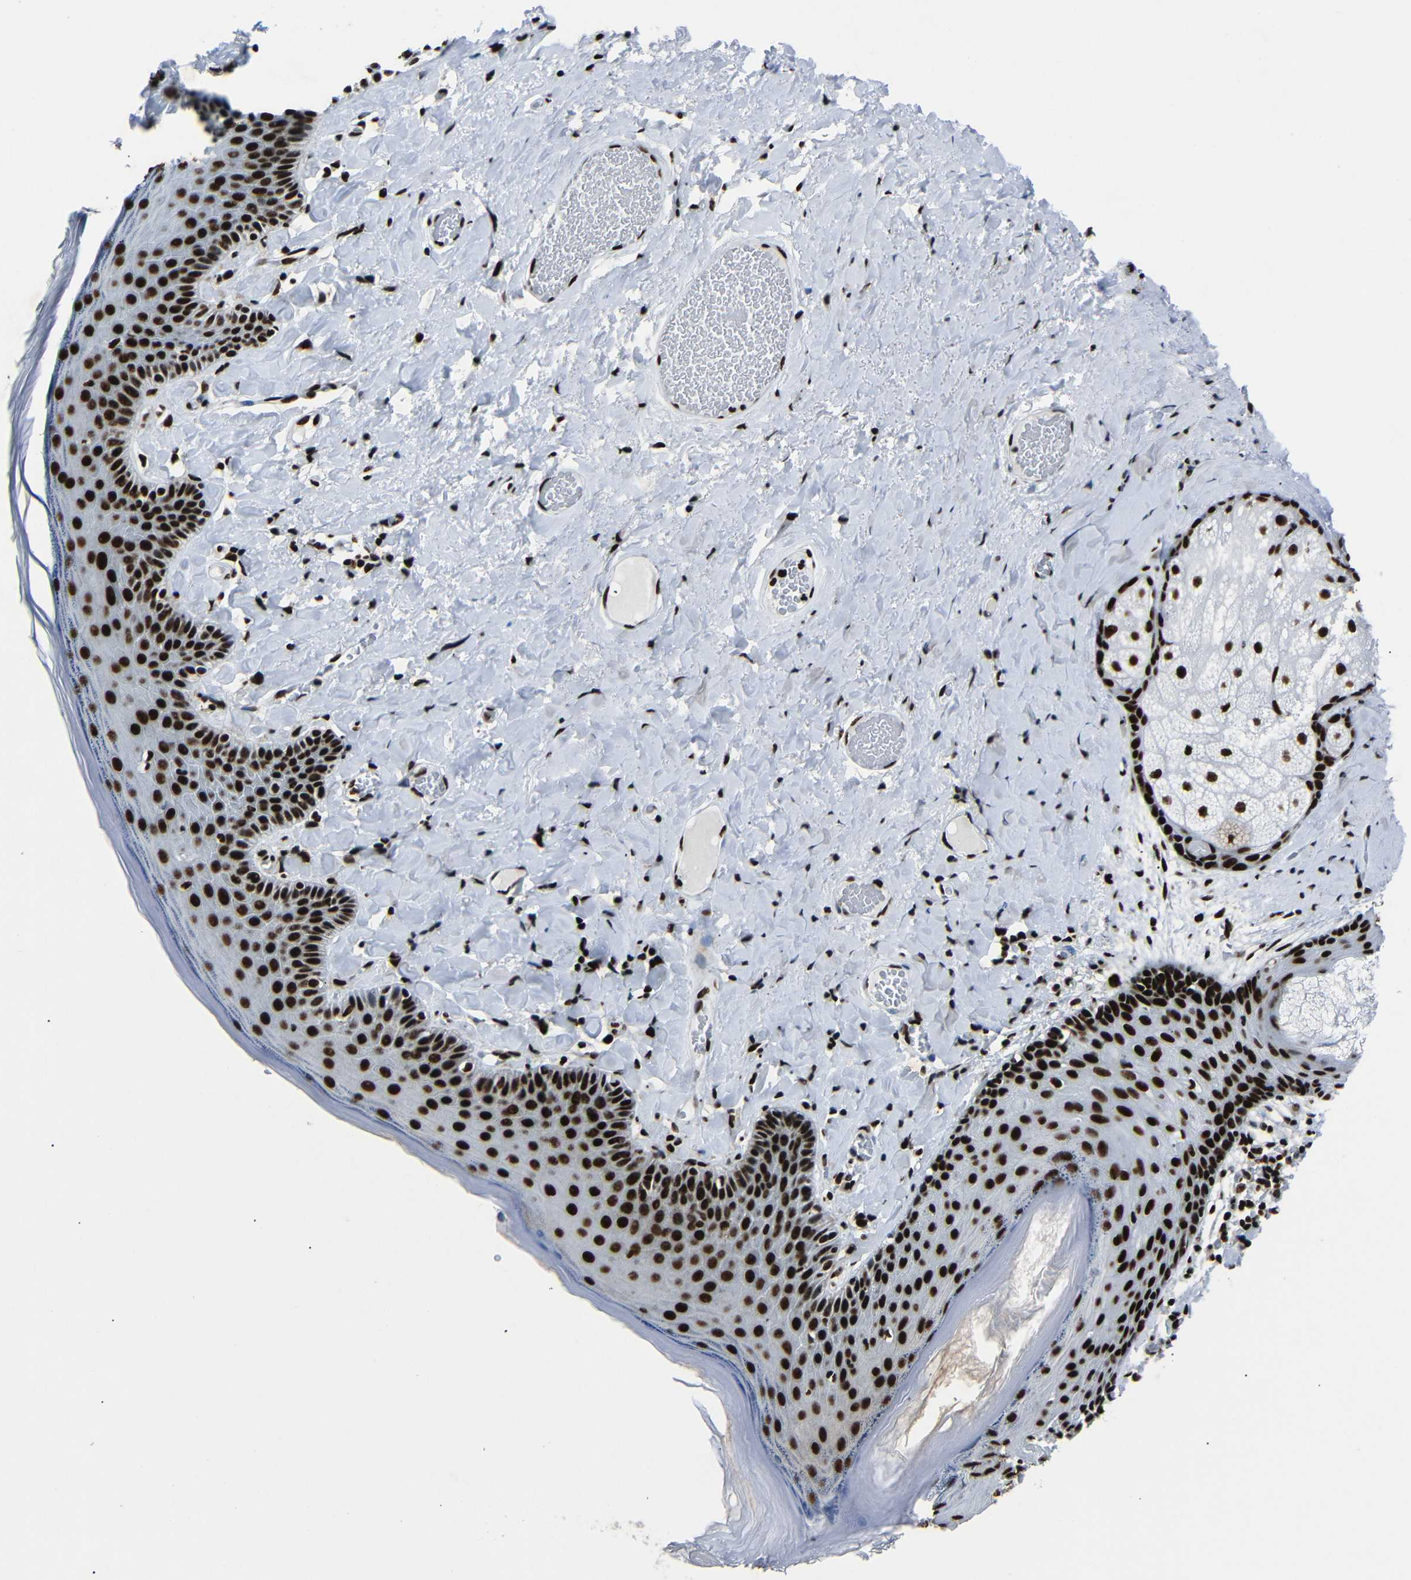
{"staining": {"intensity": "strong", "quantity": ">75%", "location": "nuclear"}, "tissue": "skin", "cell_type": "Epidermal cells", "image_type": "normal", "snomed": [{"axis": "morphology", "description": "Normal tissue, NOS"}, {"axis": "topography", "description": "Anal"}], "caption": "Epidermal cells show high levels of strong nuclear staining in about >75% of cells in unremarkable skin.", "gene": "SRSF1", "patient": {"sex": "male", "age": 69}}